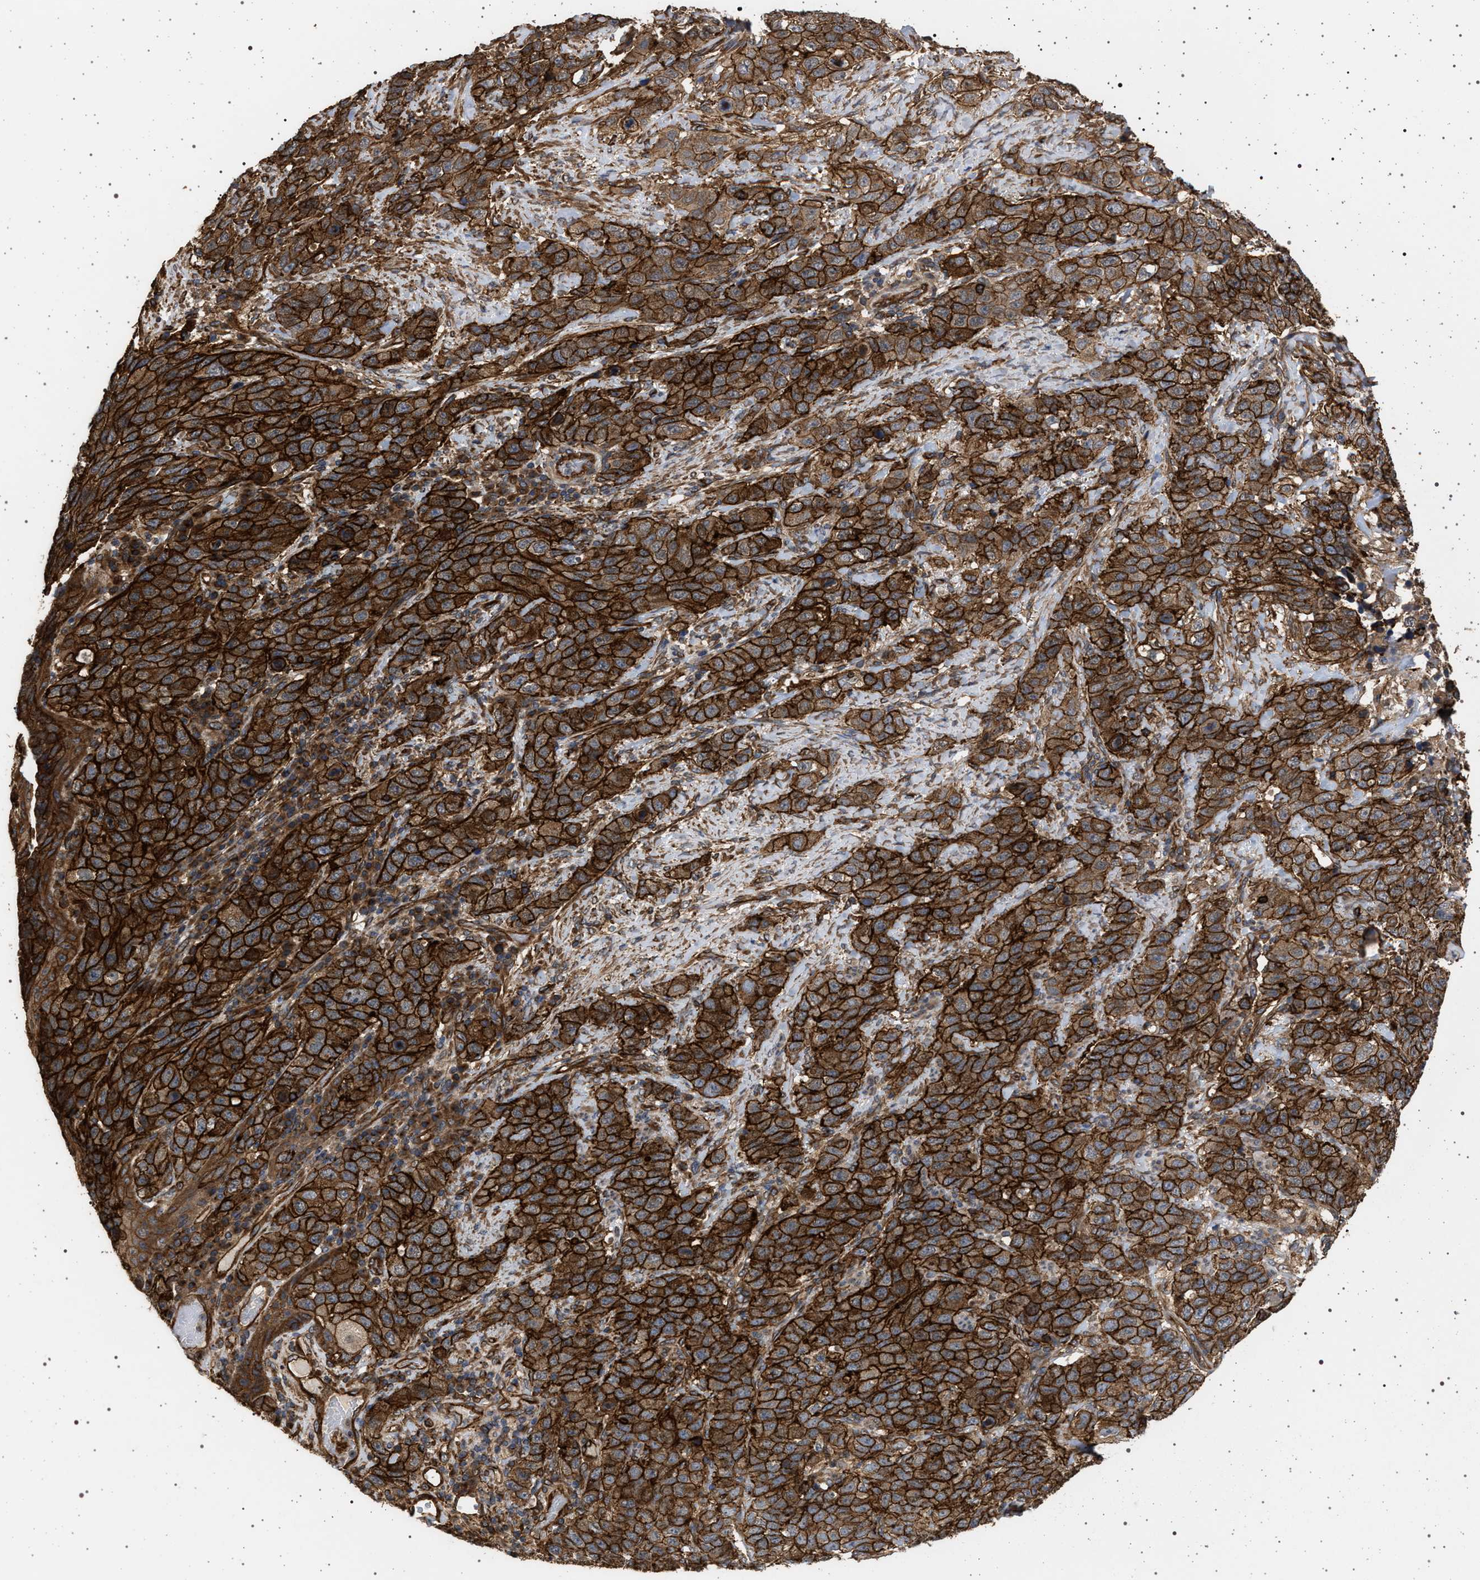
{"staining": {"intensity": "strong", "quantity": ">75%", "location": "cytoplasmic/membranous"}, "tissue": "stomach cancer", "cell_type": "Tumor cells", "image_type": "cancer", "snomed": [{"axis": "morphology", "description": "Adenocarcinoma, NOS"}, {"axis": "topography", "description": "Stomach"}], "caption": "Immunohistochemical staining of stomach adenocarcinoma shows strong cytoplasmic/membranous protein positivity in about >75% of tumor cells.", "gene": "IFT20", "patient": {"sex": "male", "age": 48}}